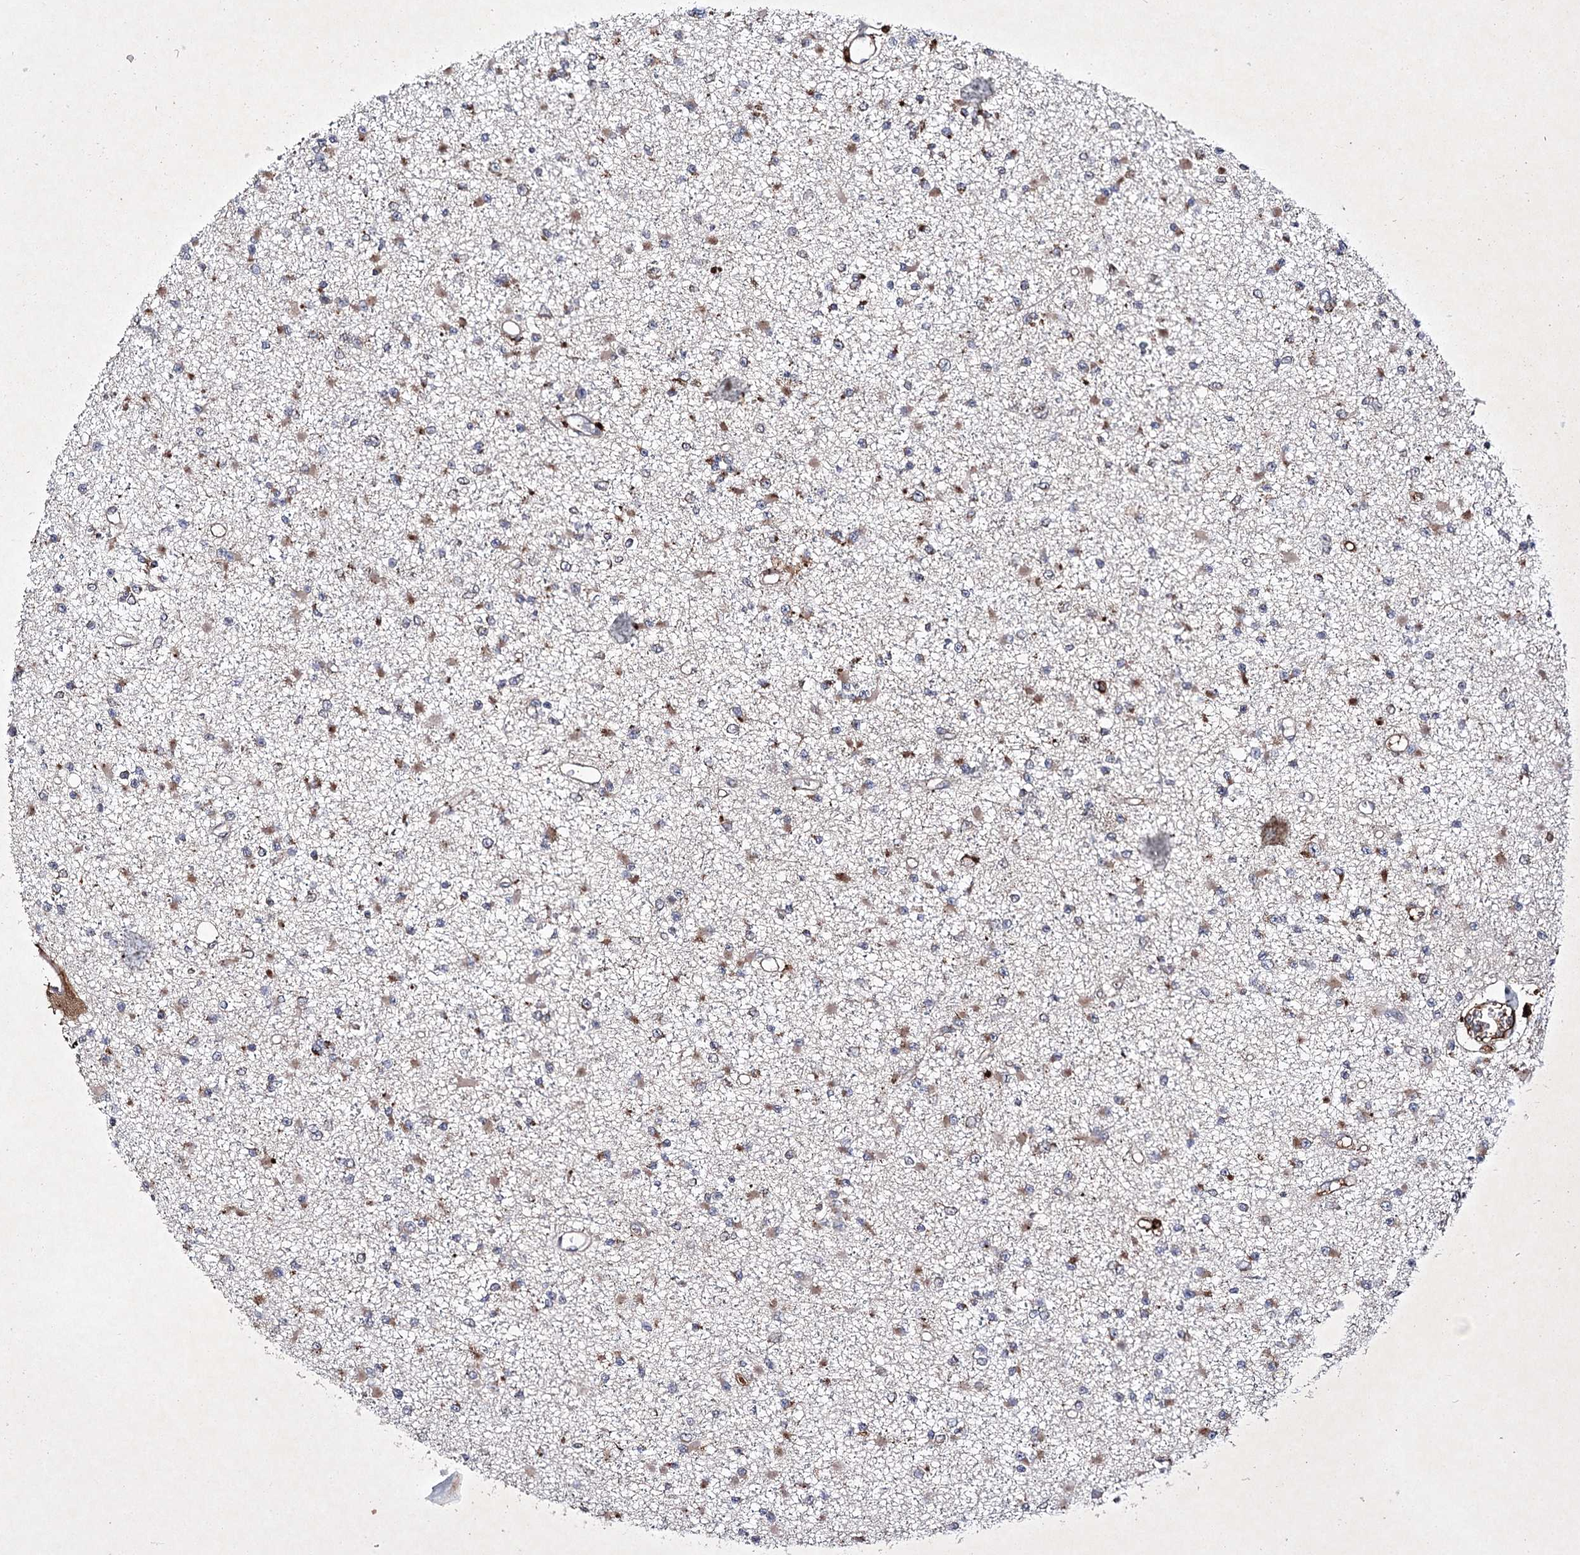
{"staining": {"intensity": "weak", "quantity": "<25%", "location": "cytoplasmic/membranous"}, "tissue": "glioma", "cell_type": "Tumor cells", "image_type": "cancer", "snomed": [{"axis": "morphology", "description": "Glioma, malignant, Low grade"}, {"axis": "topography", "description": "Brain"}], "caption": "Protein analysis of malignant glioma (low-grade) shows no significant positivity in tumor cells. (DAB (3,3'-diaminobenzidine) immunohistochemistry, high magnification).", "gene": "ALG9", "patient": {"sex": "female", "age": 22}}